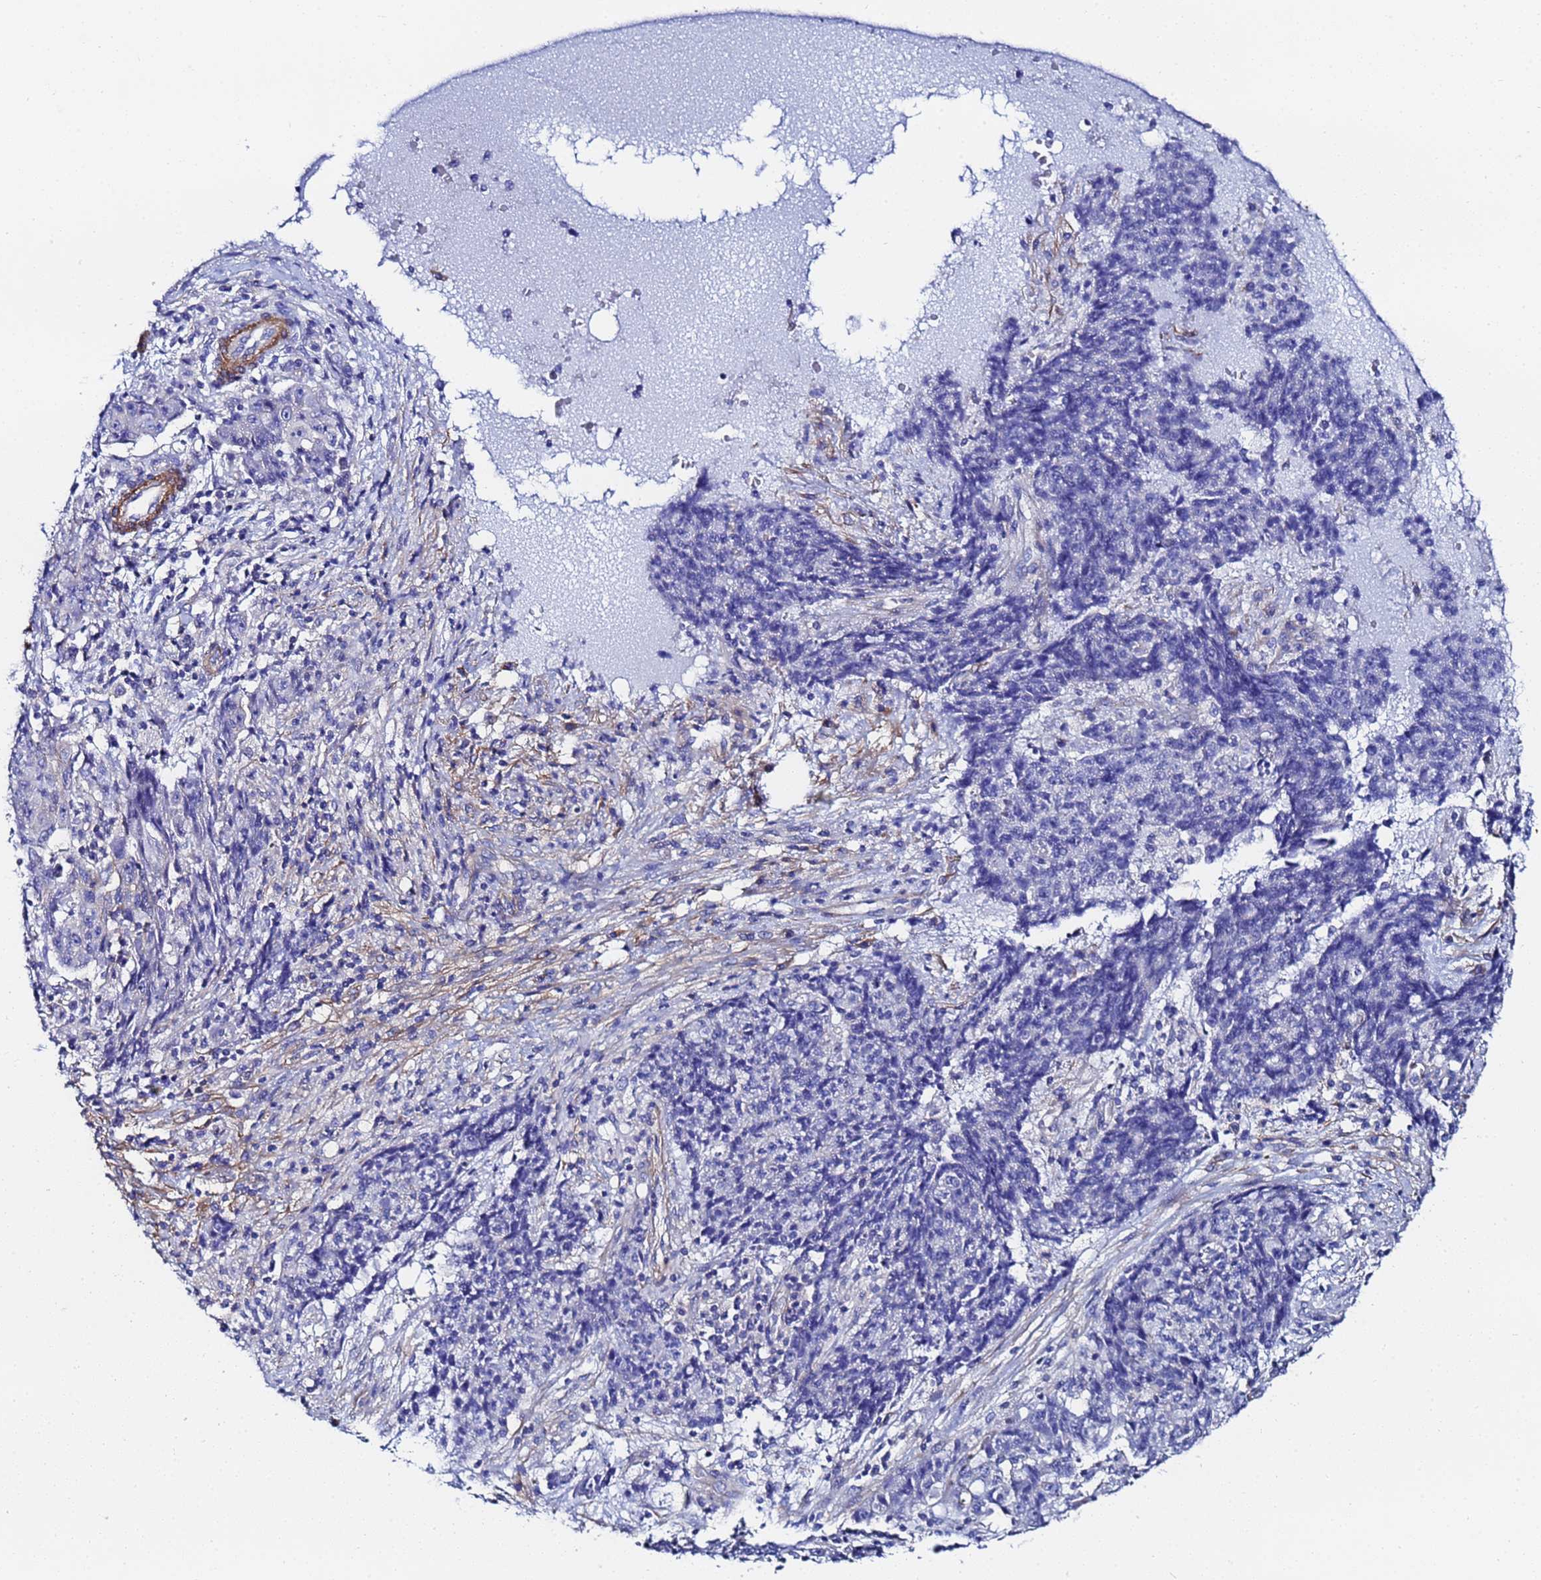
{"staining": {"intensity": "negative", "quantity": "none", "location": "none"}, "tissue": "ovarian cancer", "cell_type": "Tumor cells", "image_type": "cancer", "snomed": [{"axis": "morphology", "description": "Carcinoma, endometroid"}, {"axis": "topography", "description": "Ovary"}], "caption": "Protein analysis of ovarian cancer displays no significant expression in tumor cells.", "gene": "RAB39B", "patient": {"sex": "female", "age": 42}}